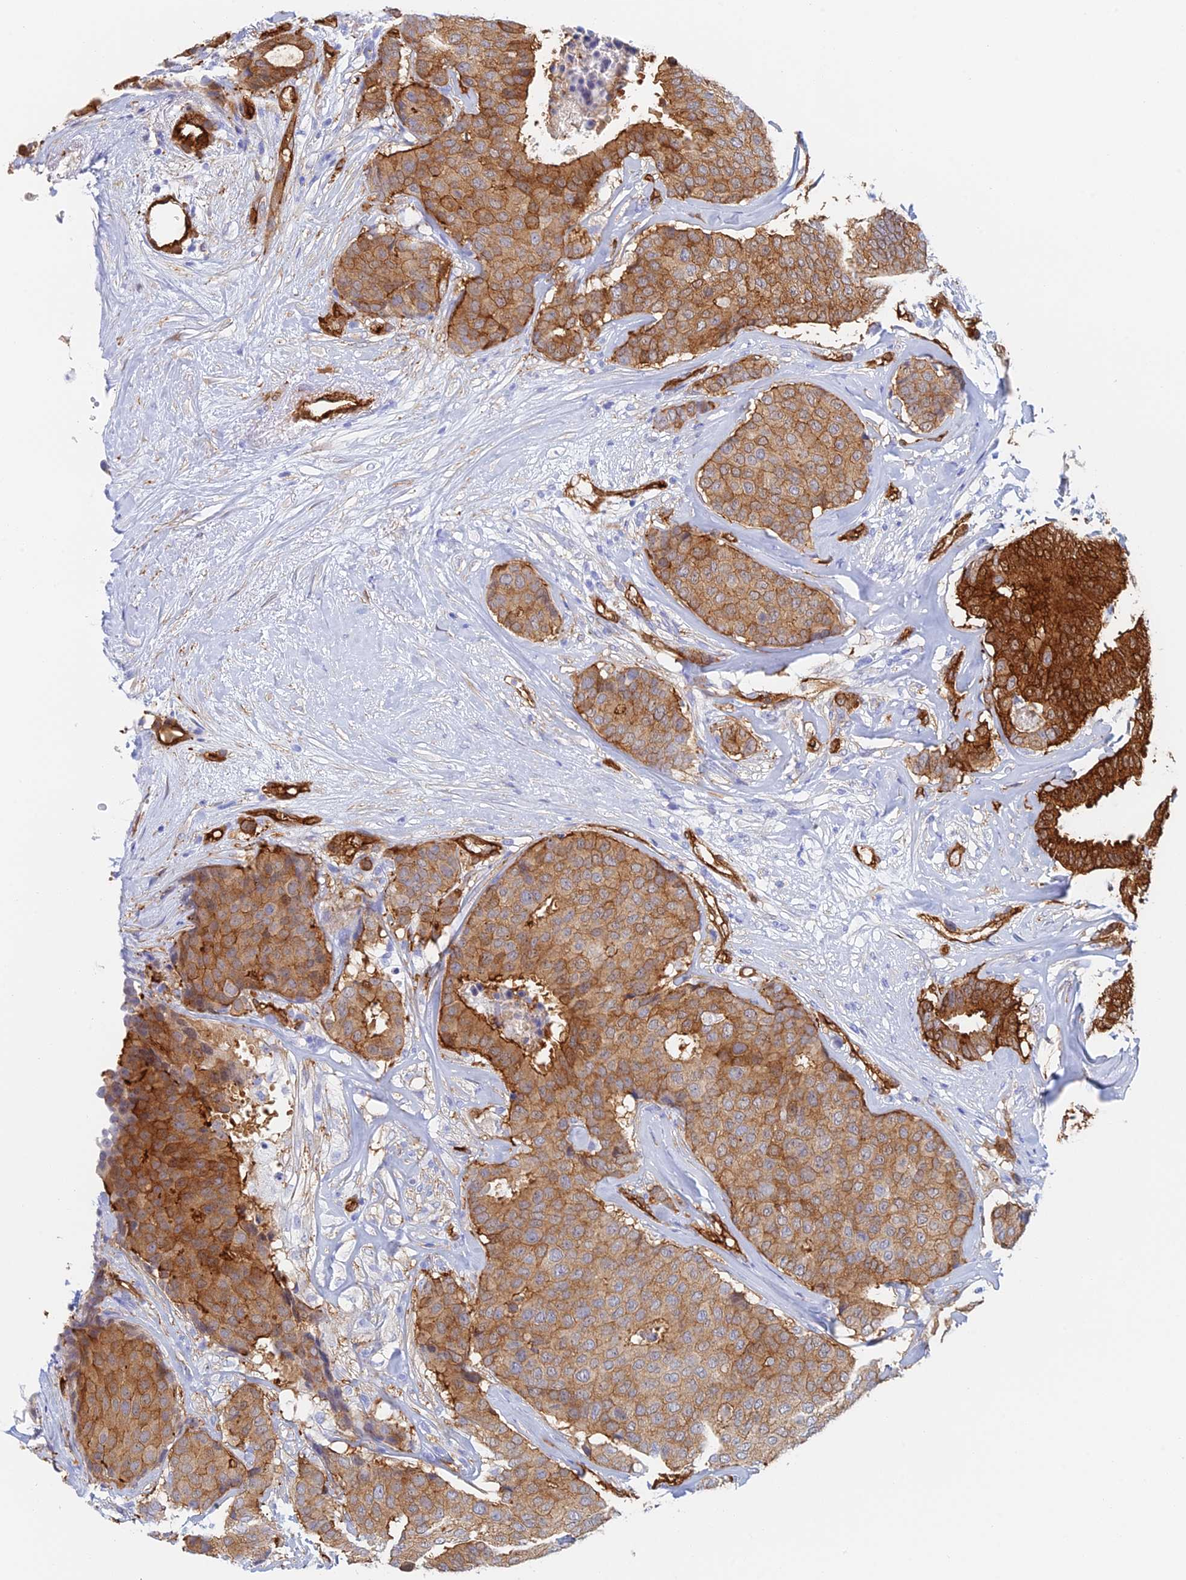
{"staining": {"intensity": "moderate", "quantity": ">75%", "location": "cytoplasmic/membranous"}, "tissue": "breast cancer", "cell_type": "Tumor cells", "image_type": "cancer", "snomed": [{"axis": "morphology", "description": "Duct carcinoma"}, {"axis": "topography", "description": "Breast"}], "caption": "Protein staining of breast infiltrating ductal carcinoma tissue exhibits moderate cytoplasmic/membranous expression in approximately >75% of tumor cells. (Brightfield microscopy of DAB IHC at high magnification).", "gene": "CRIP2", "patient": {"sex": "female", "age": 75}}